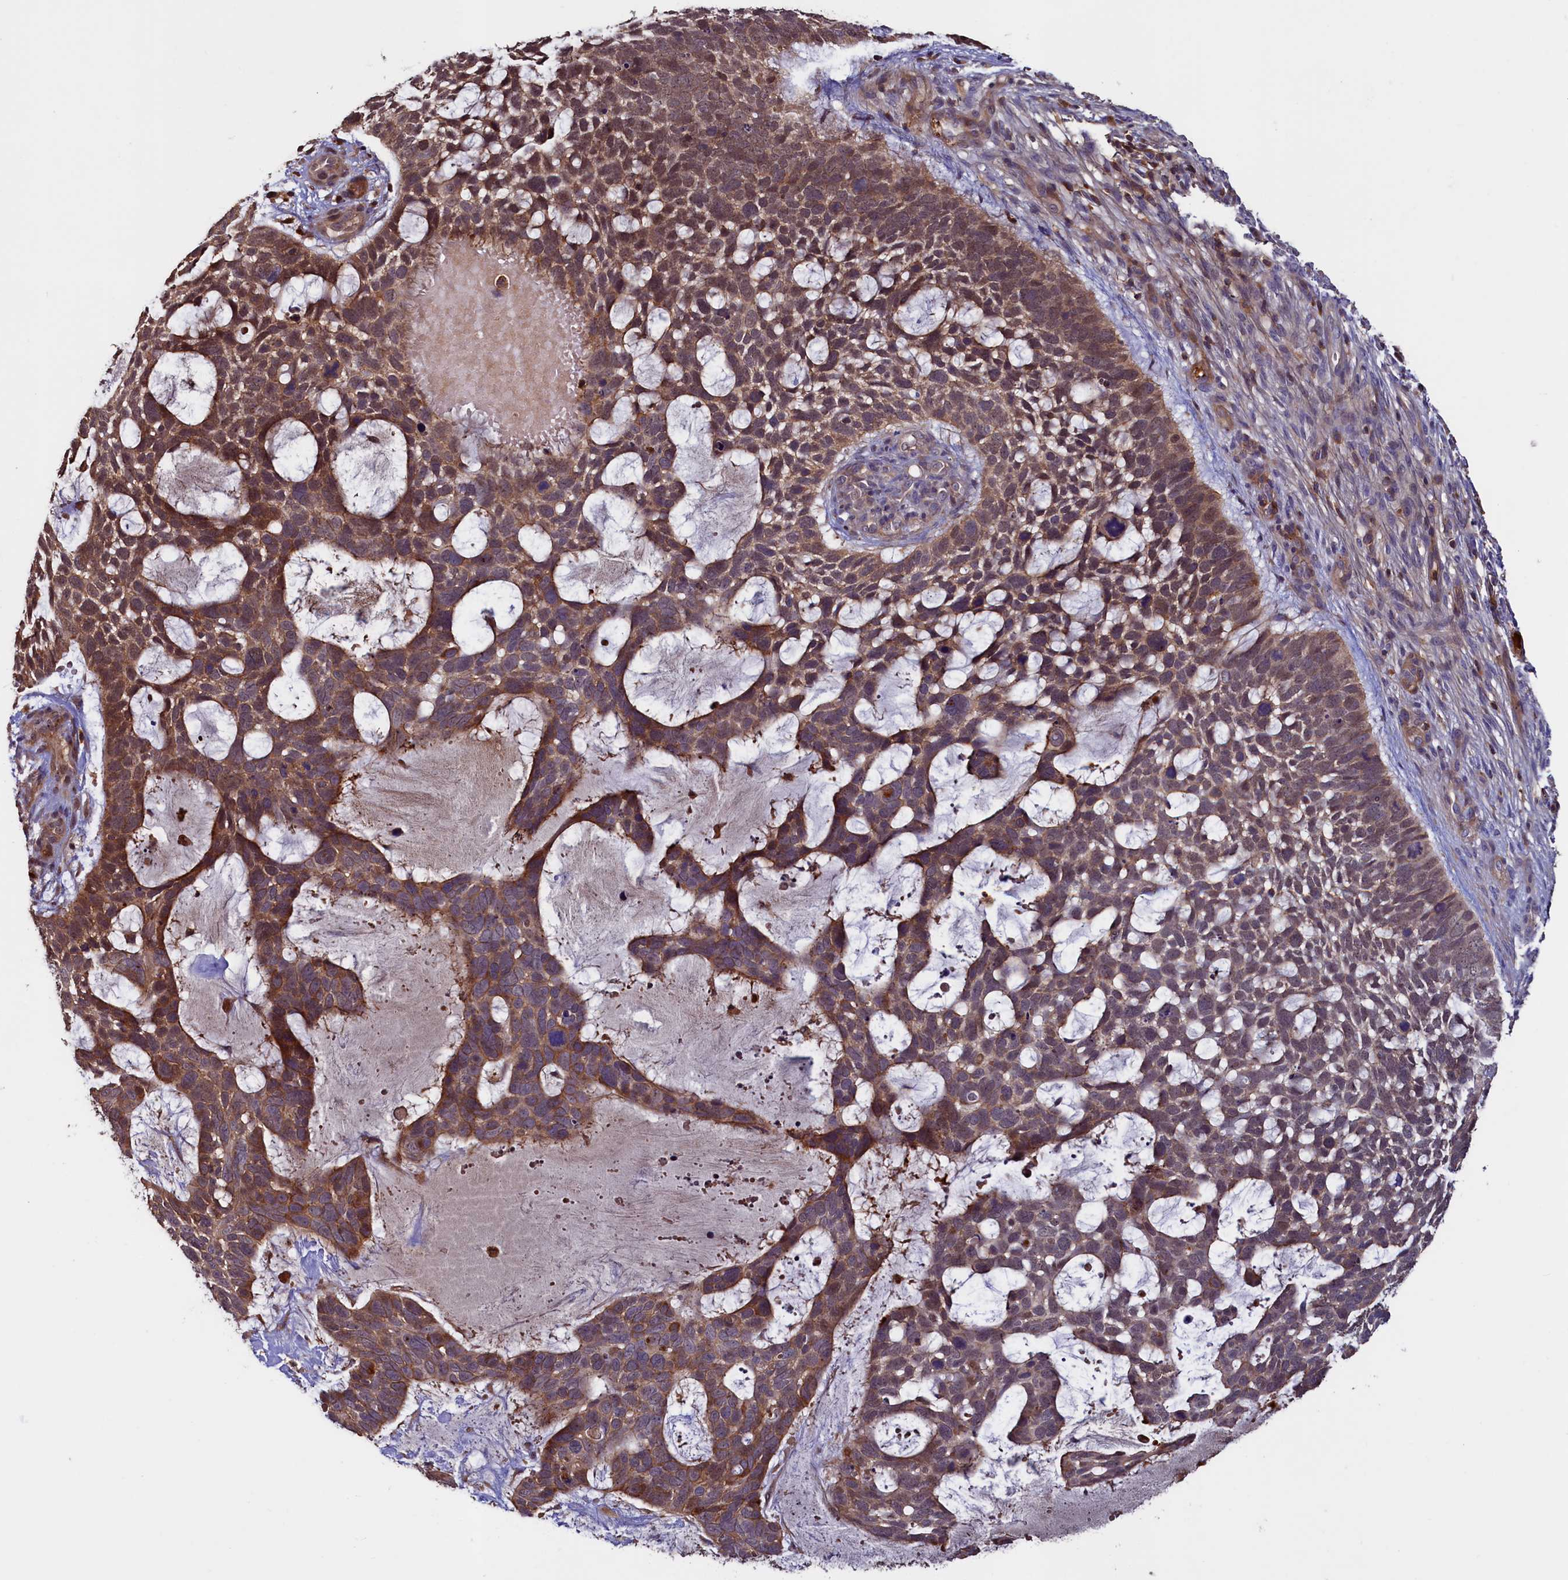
{"staining": {"intensity": "moderate", "quantity": "25%-75%", "location": "cytoplasmic/membranous,nuclear"}, "tissue": "skin cancer", "cell_type": "Tumor cells", "image_type": "cancer", "snomed": [{"axis": "morphology", "description": "Basal cell carcinoma"}, {"axis": "topography", "description": "Skin"}], "caption": "Protein positivity by IHC reveals moderate cytoplasmic/membranous and nuclear staining in approximately 25%-75% of tumor cells in basal cell carcinoma (skin).", "gene": "DUOXA1", "patient": {"sex": "male", "age": 88}}